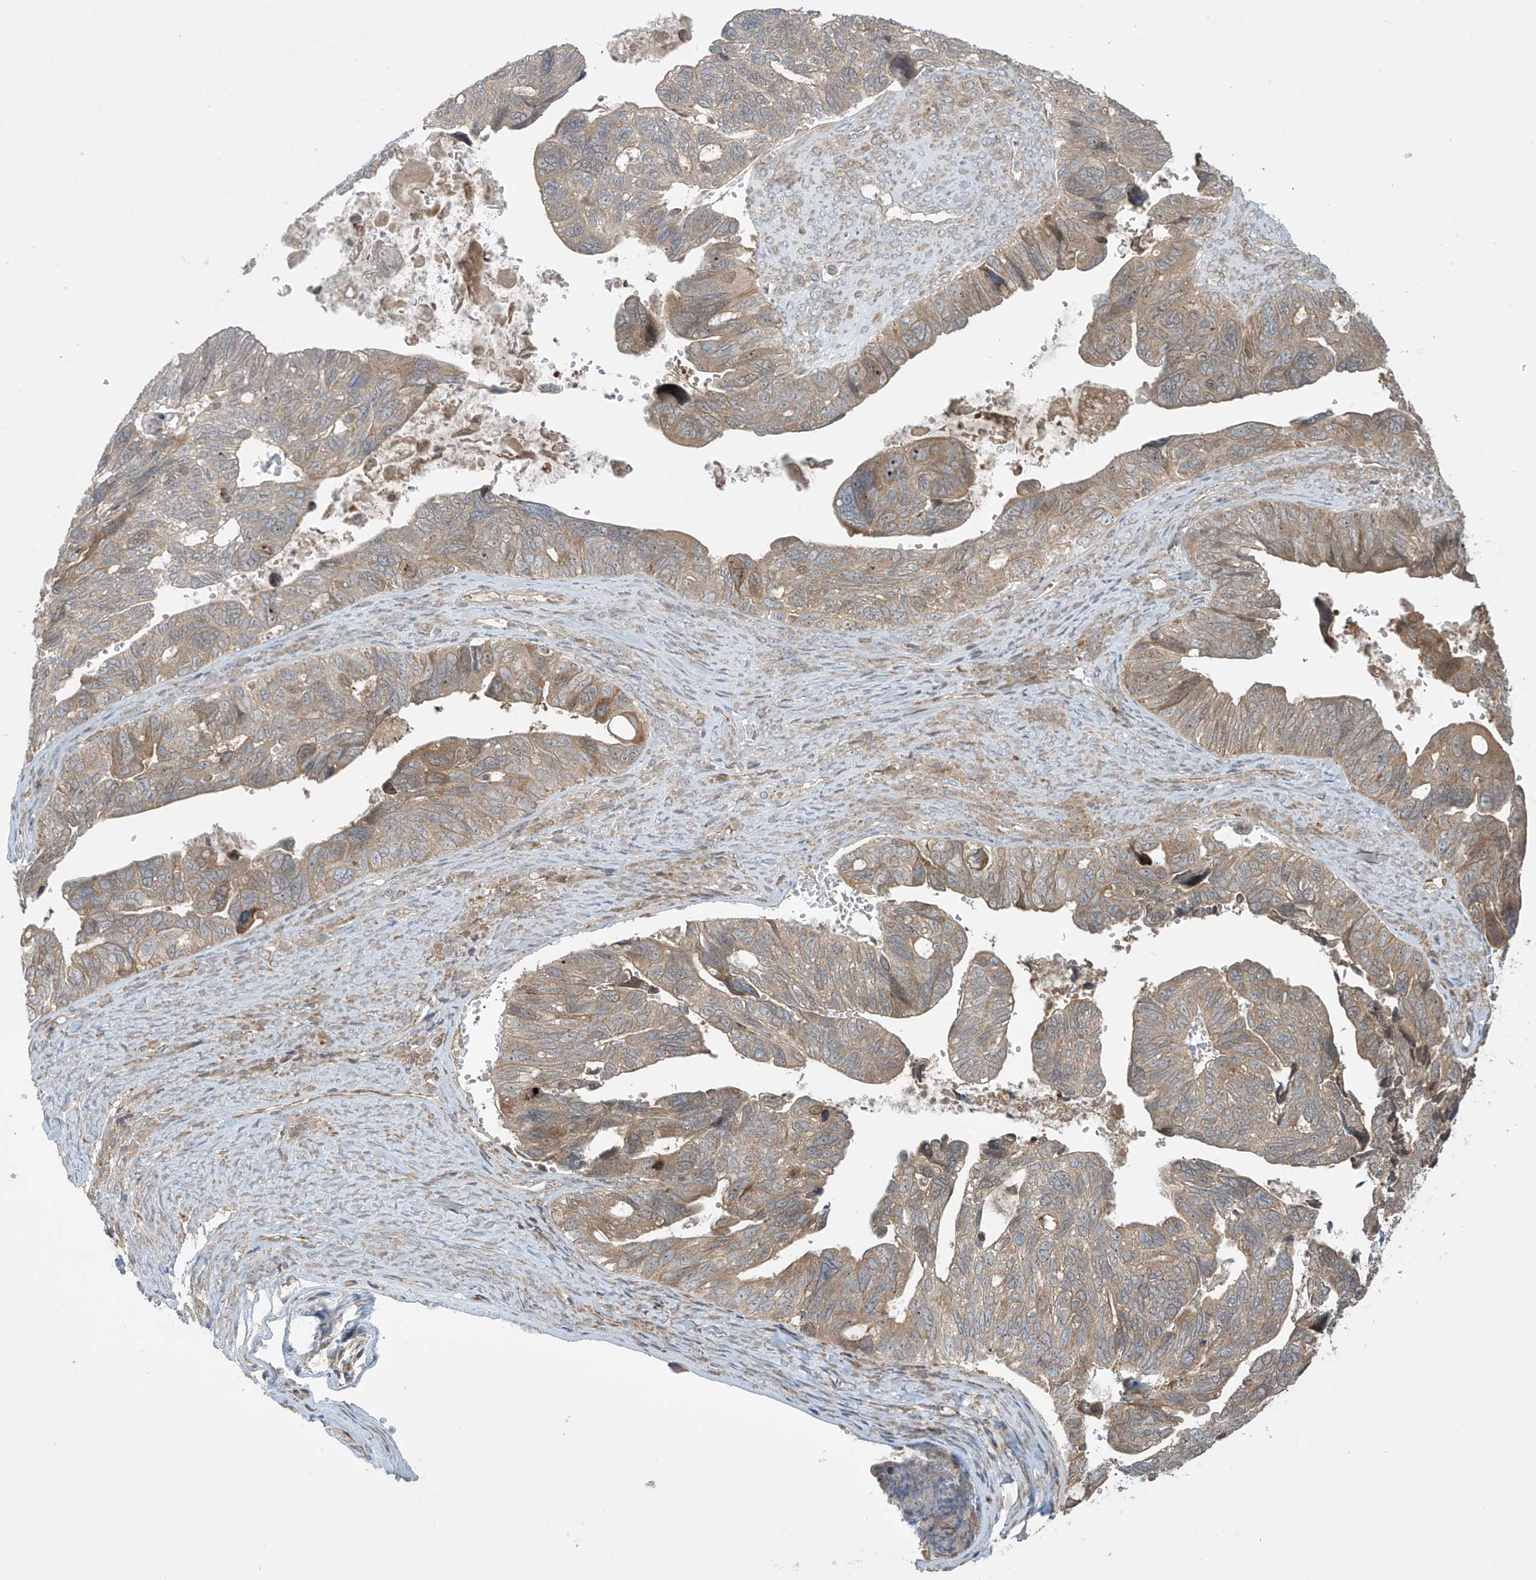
{"staining": {"intensity": "weak", "quantity": ">75%", "location": "cytoplasmic/membranous"}, "tissue": "ovarian cancer", "cell_type": "Tumor cells", "image_type": "cancer", "snomed": [{"axis": "morphology", "description": "Cystadenocarcinoma, serous, NOS"}, {"axis": "topography", "description": "Ovary"}], "caption": "High-power microscopy captured an IHC histopathology image of ovarian cancer (serous cystadenocarcinoma), revealing weak cytoplasmic/membranous expression in about >75% of tumor cells. Using DAB (3,3'-diaminobenzidine) (brown) and hematoxylin (blue) stains, captured at high magnification using brightfield microscopy.", "gene": "PPAT", "patient": {"sex": "female", "age": 79}}